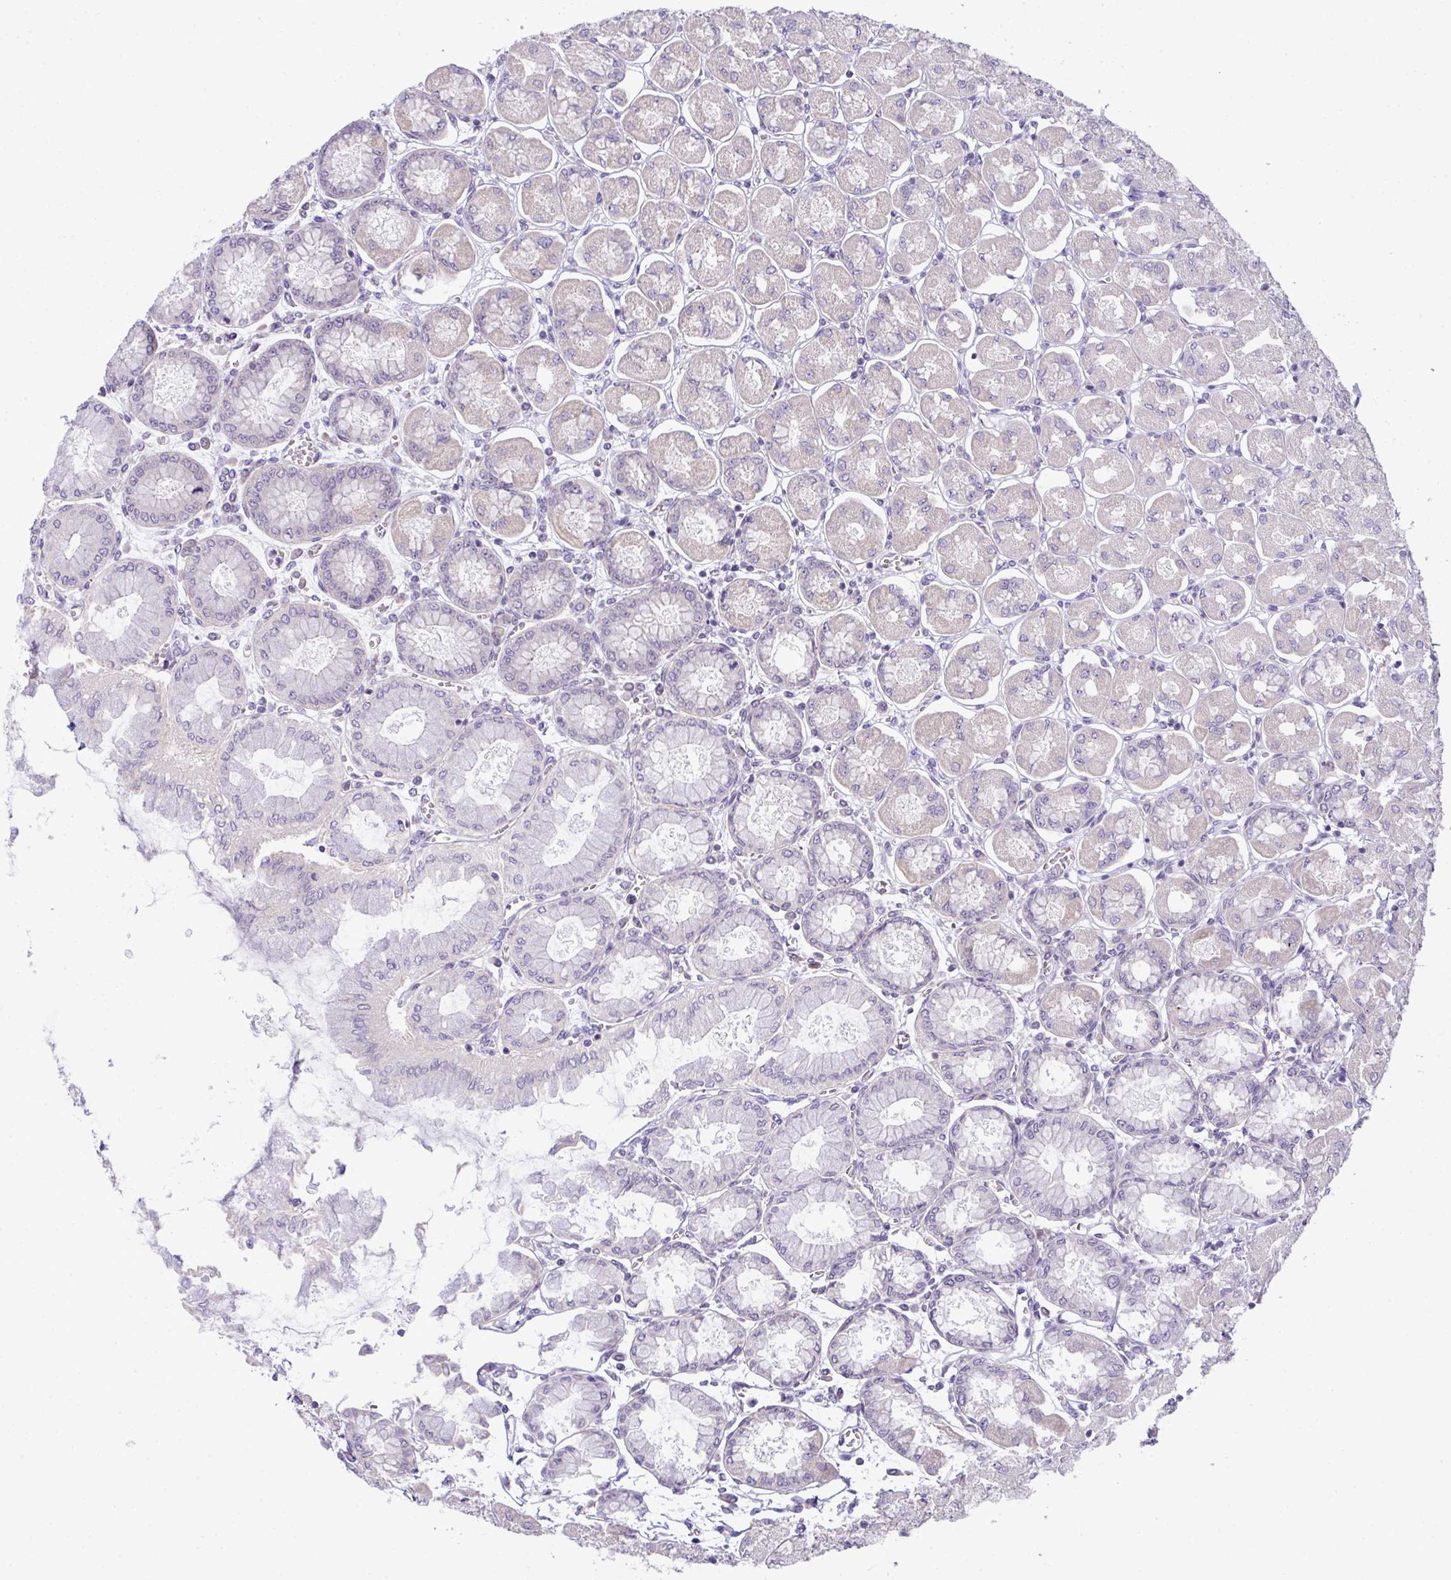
{"staining": {"intensity": "negative", "quantity": "none", "location": "none"}, "tissue": "stomach", "cell_type": "Glandular cells", "image_type": "normal", "snomed": [{"axis": "morphology", "description": "Normal tissue, NOS"}, {"axis": "topography", "description": "Stomach, upper"}], "caption": "Immunohistochemistry of benign human stomach displays no staining in glandular cells.", "gene": "NT5C1A", "patient": {"sex": "female", "age": 56}}